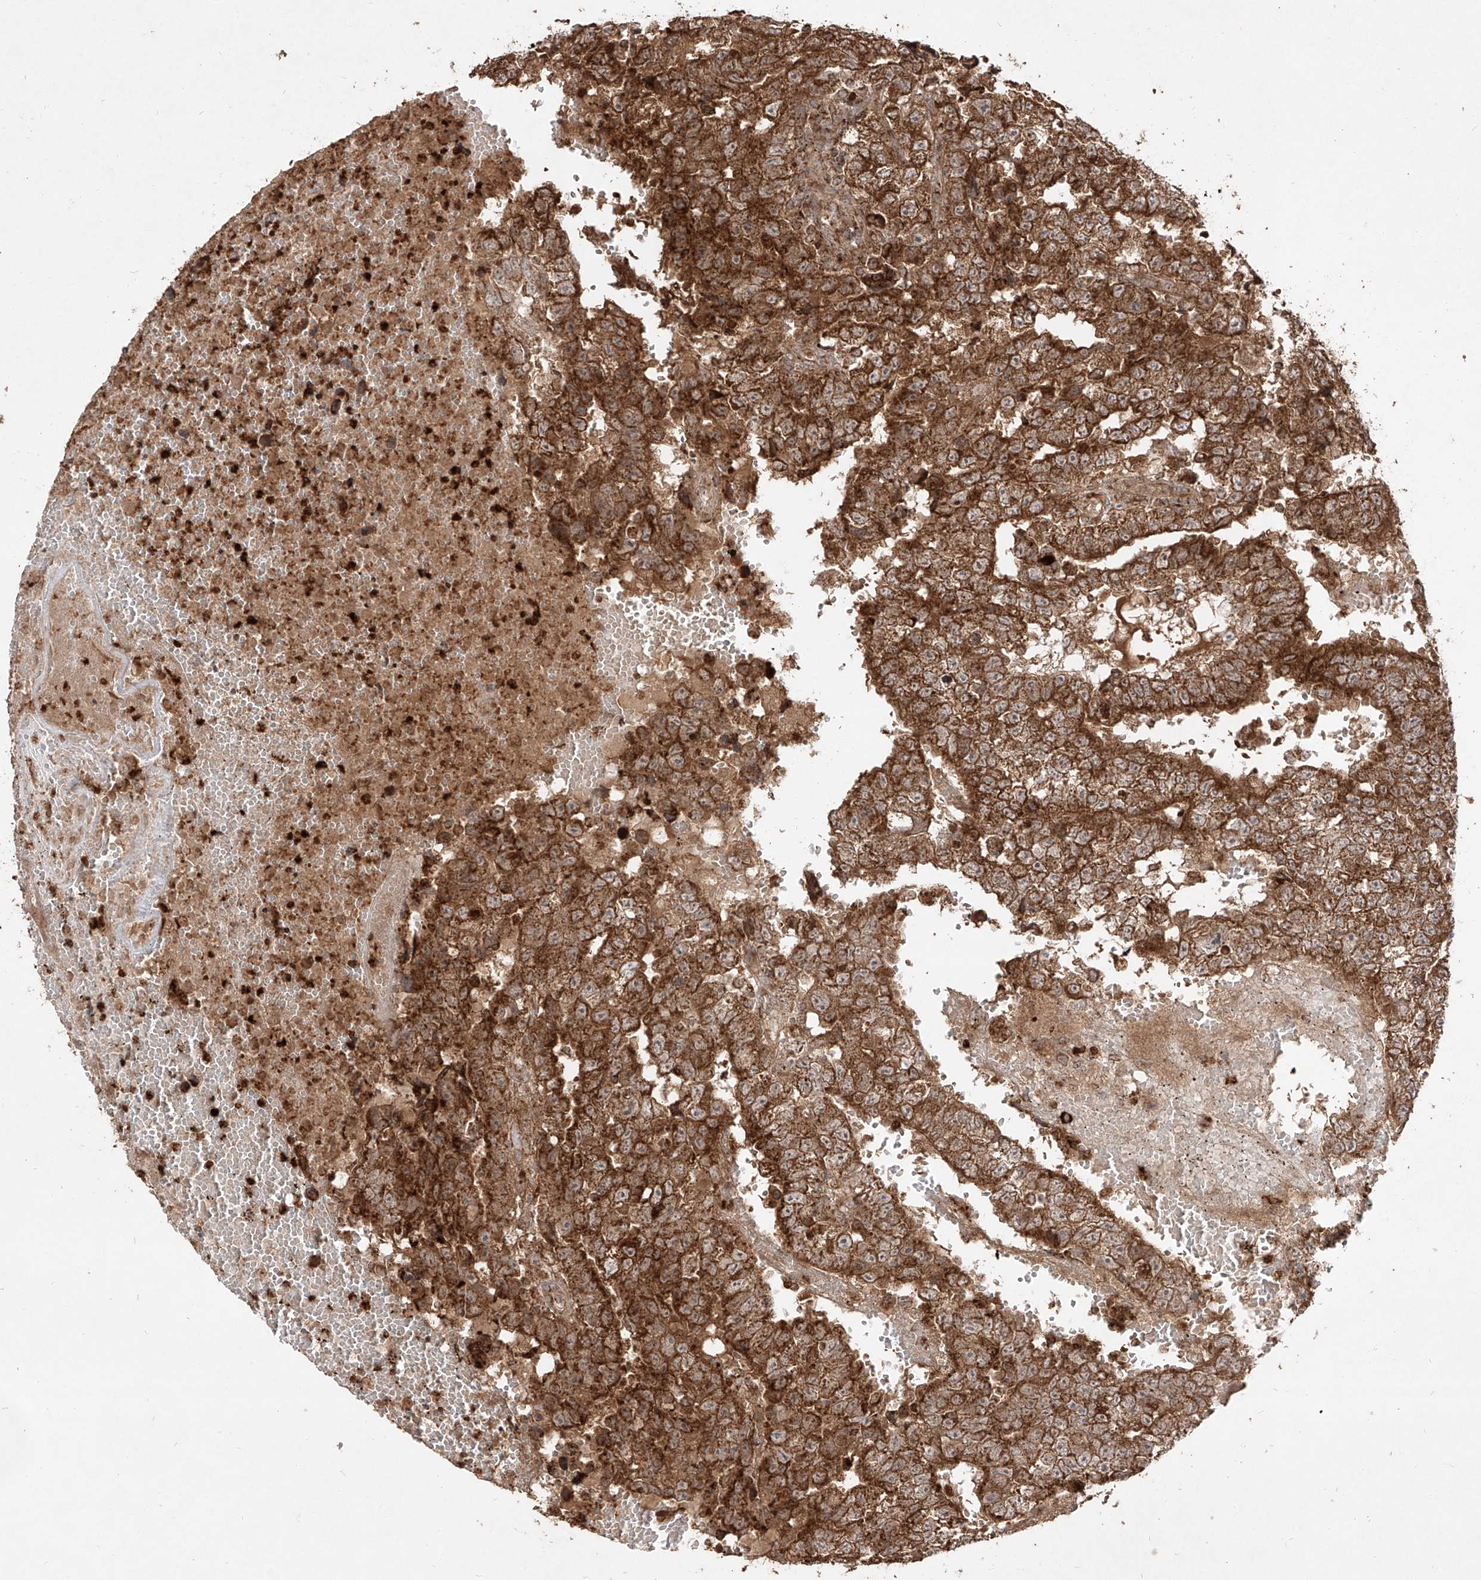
{"staining": {"intensity": "strong", "quantity": ">75%", "location": "cytoplasmic/membranous"}, "tissue": "testis cancer", "cell_type": "Tumor cells", "image_type": "cancer", "snomed": [{"axis": "morphology", "description": "Carcinoma, Embryonal, NOS"}, {"axis": "topography", "description": "Testis"}], "caption": "DAB immunohistochemical staining of testis embryonal carcinoma demonstrates strong cytoplasmic/membranous protein positivity in about >75% of tumor cells.", "gene": "AIM2", "patient": {"sex": "male", "age": 25}}